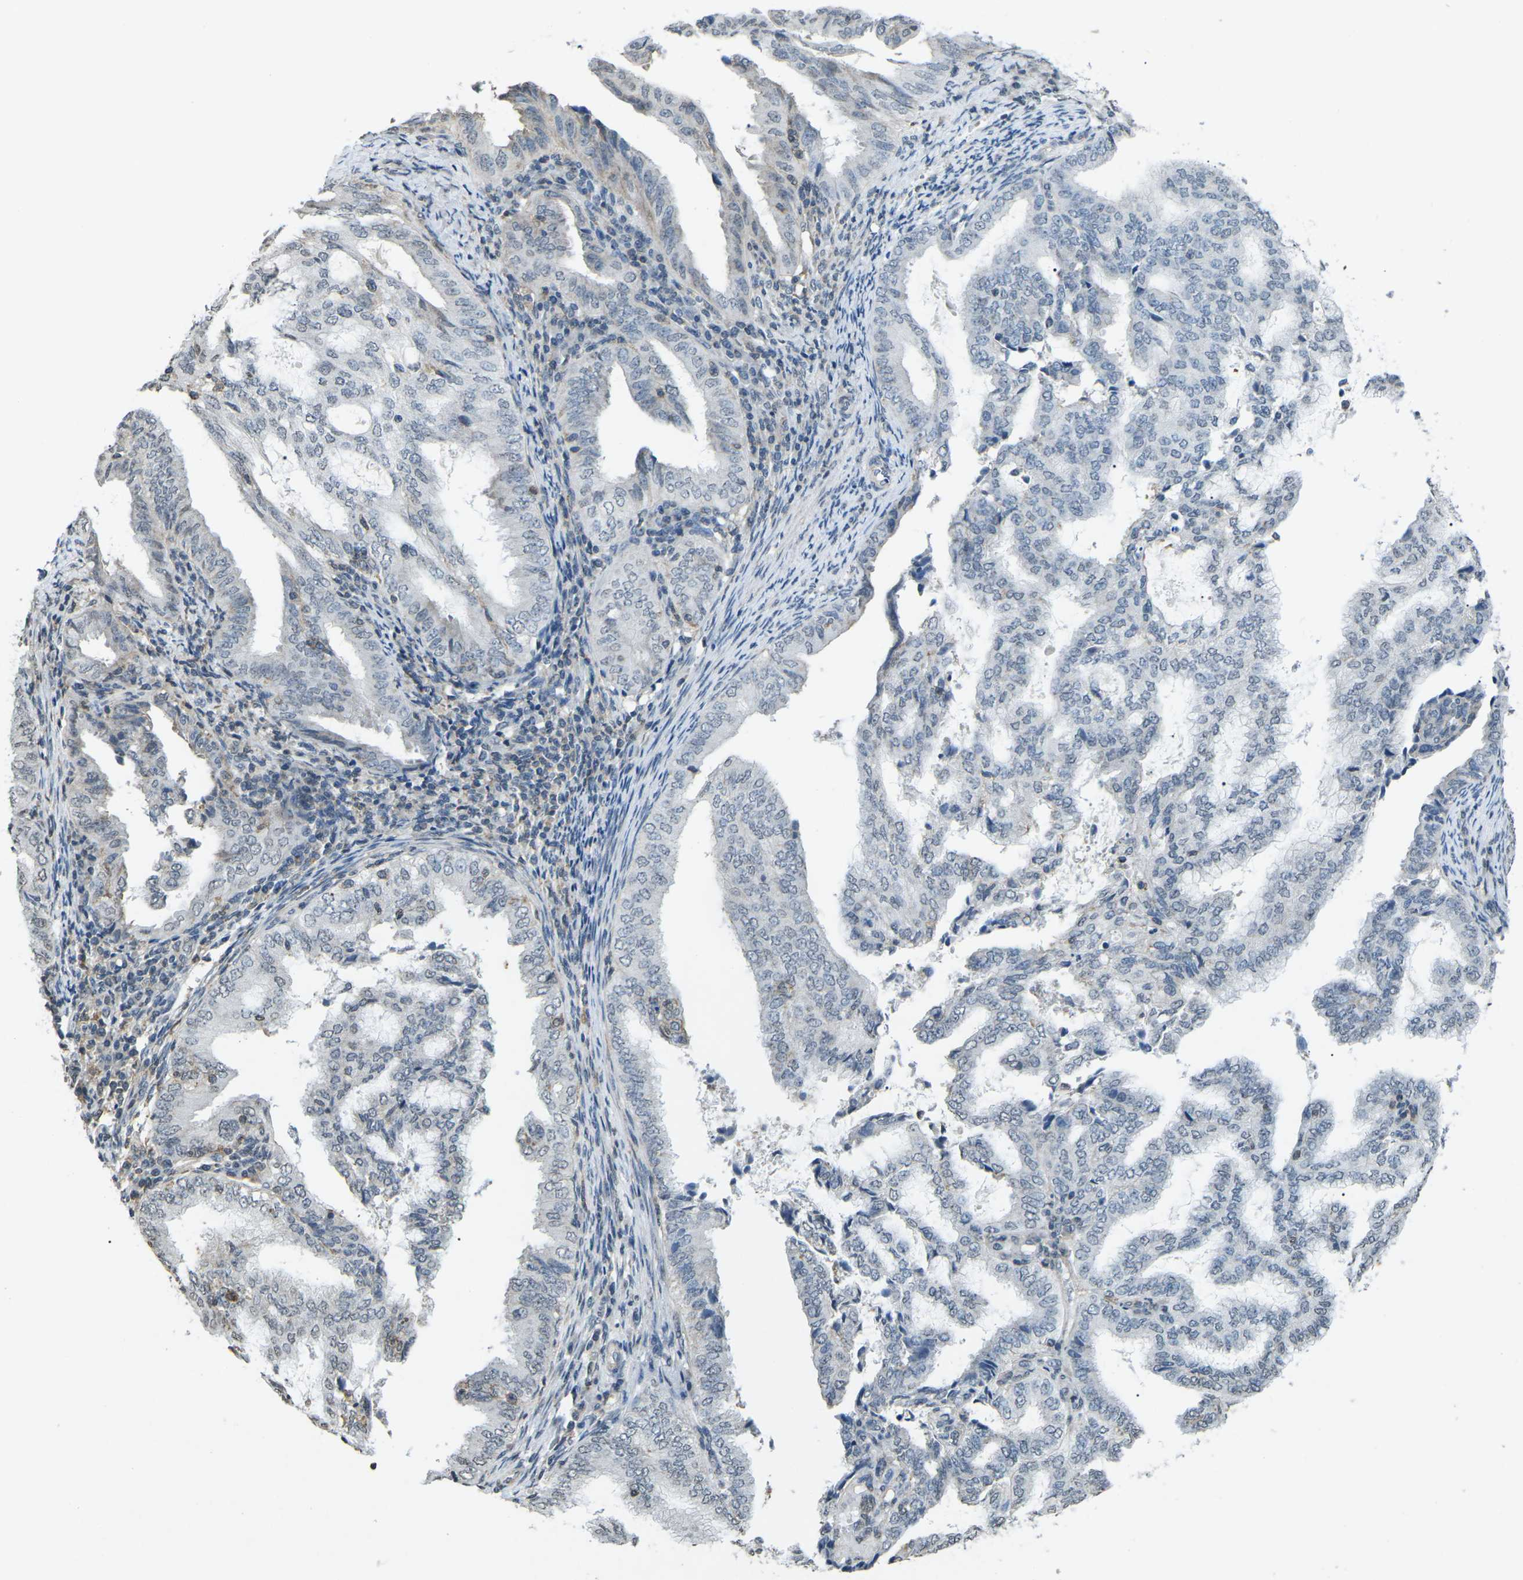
{"staining": {"intensity": "weak", "quantity": "<25%", "location": "cytoplasmic/membranous"}, "tissue": "endometrial cancer", "cell_type": "Tumor cells", "image_type": "cancer", "snomed": [{"axis": "morphology", "description": "Adenocarcinoma, NOS"}, {"axis": "topography", "description": "Endometrium"}], "caption": "Immunohistochemistry (IHC) micrograph of neoplastic tissue: endometrial cancer (adenocarcinoma) stained with DAB (3,3'-diaminobenzidine) demonstrates no significant protein staining in tumor cells. The staining is performed using DAB (3,3'-diaminobenzidine) brown chromogen with nuclei counter-stained in using hematoxylin.", "gene": "TFR2", "patient": {"sex": "female", "age": 58}}